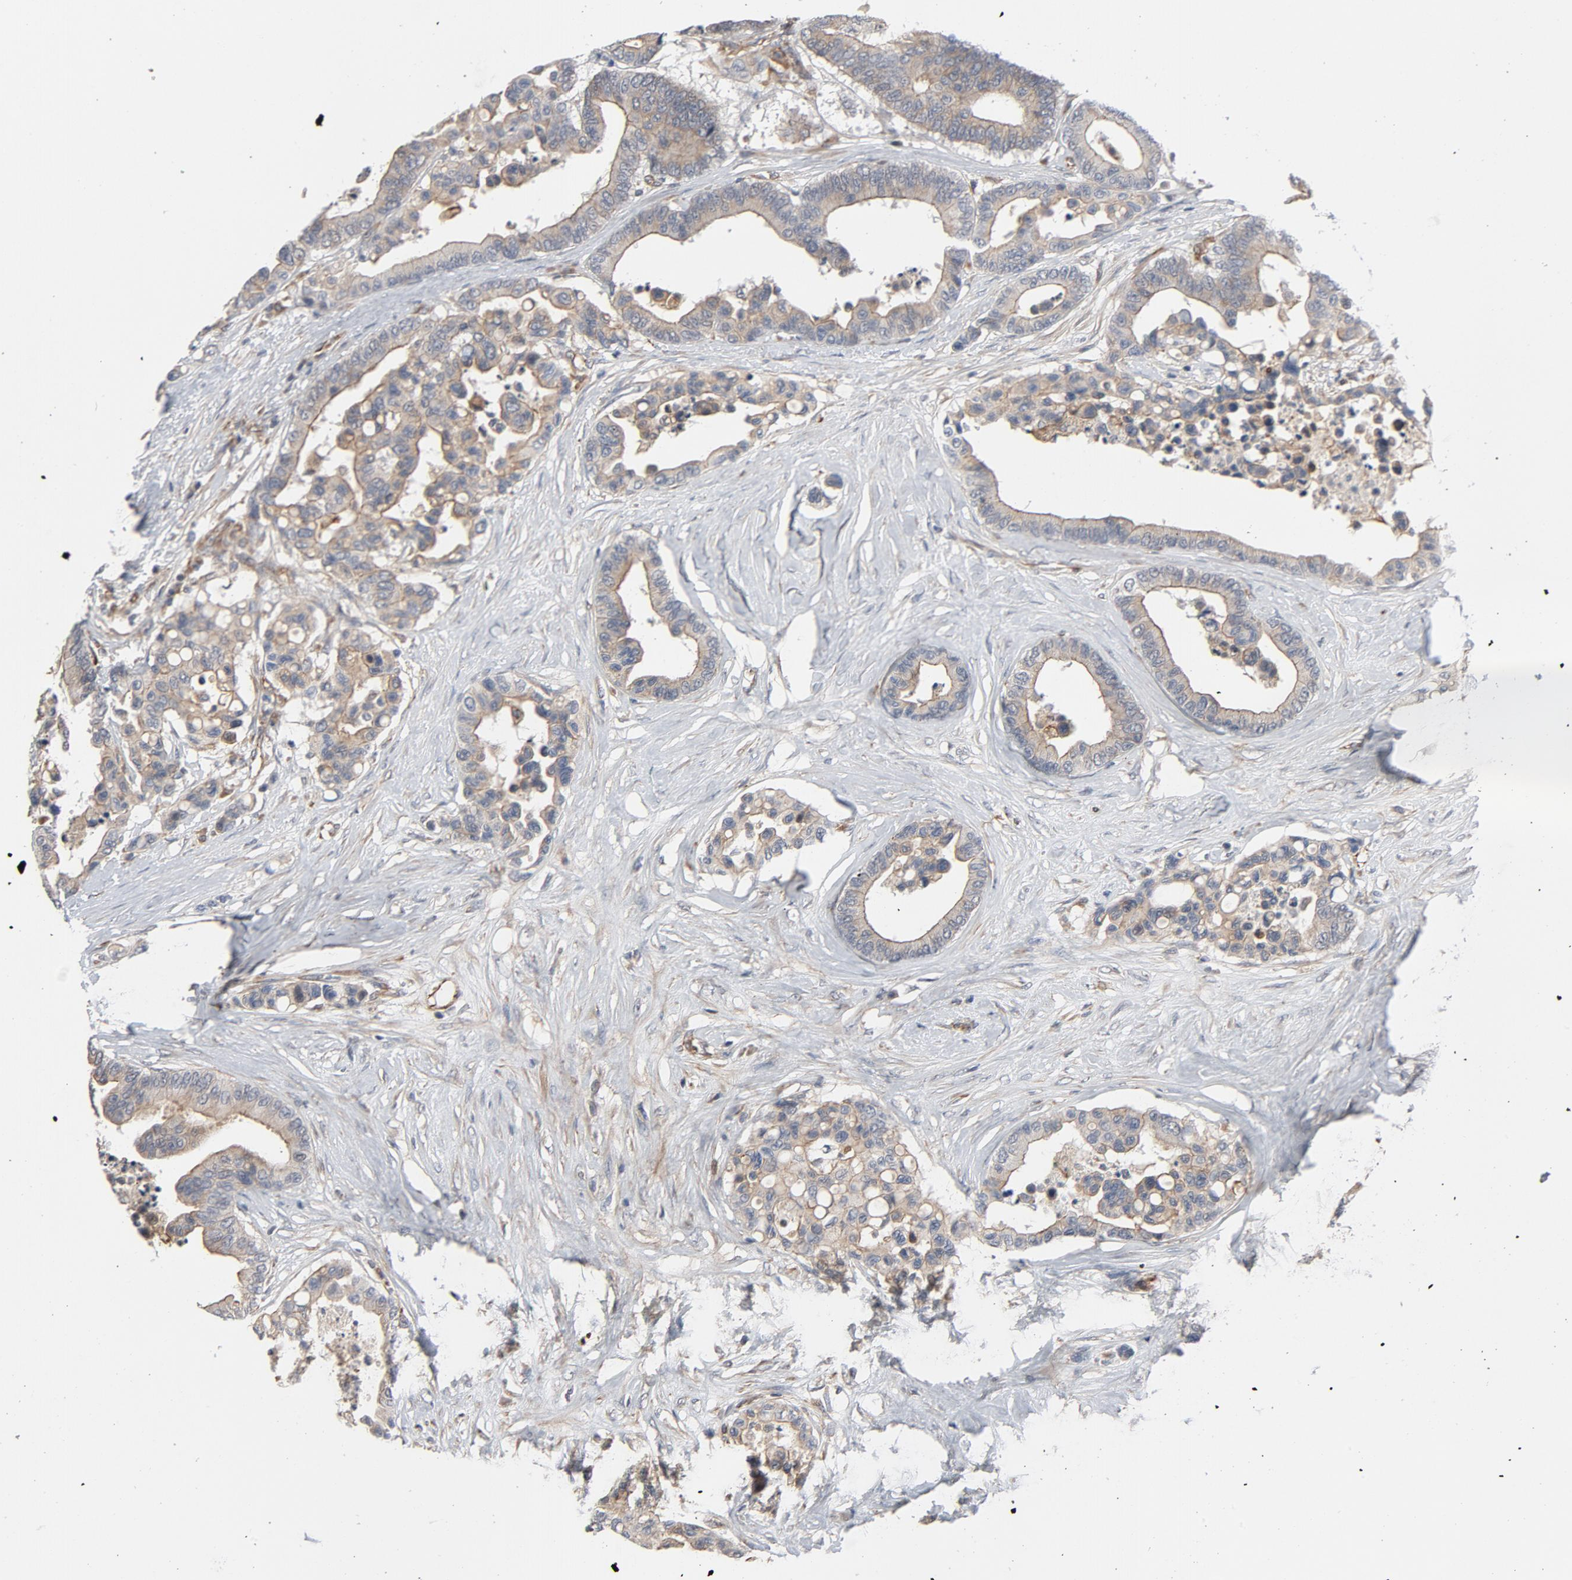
{"staining": {"intensity": "moderate", "quantity": ">75%", "location": "cytoplasmic/membranous"}, "tissue": "colorectal cancer", "cell_type": "Tumor cells", "image_type": "cancer", "snomed": [{"axis": "morphology", "description": "Adenocarcinoma, NOS"}, {"axis": "topography", "description": "Colon"}], "caption": "Adenocarcinoma (colorectal) tissue shows moderate cytoplasmic/membranous expression in about >75% of tumor cells, visualized by immunohistochemistry.", "gene": "TRIOBP", "patient": {"sex": "male", "age": 82}}